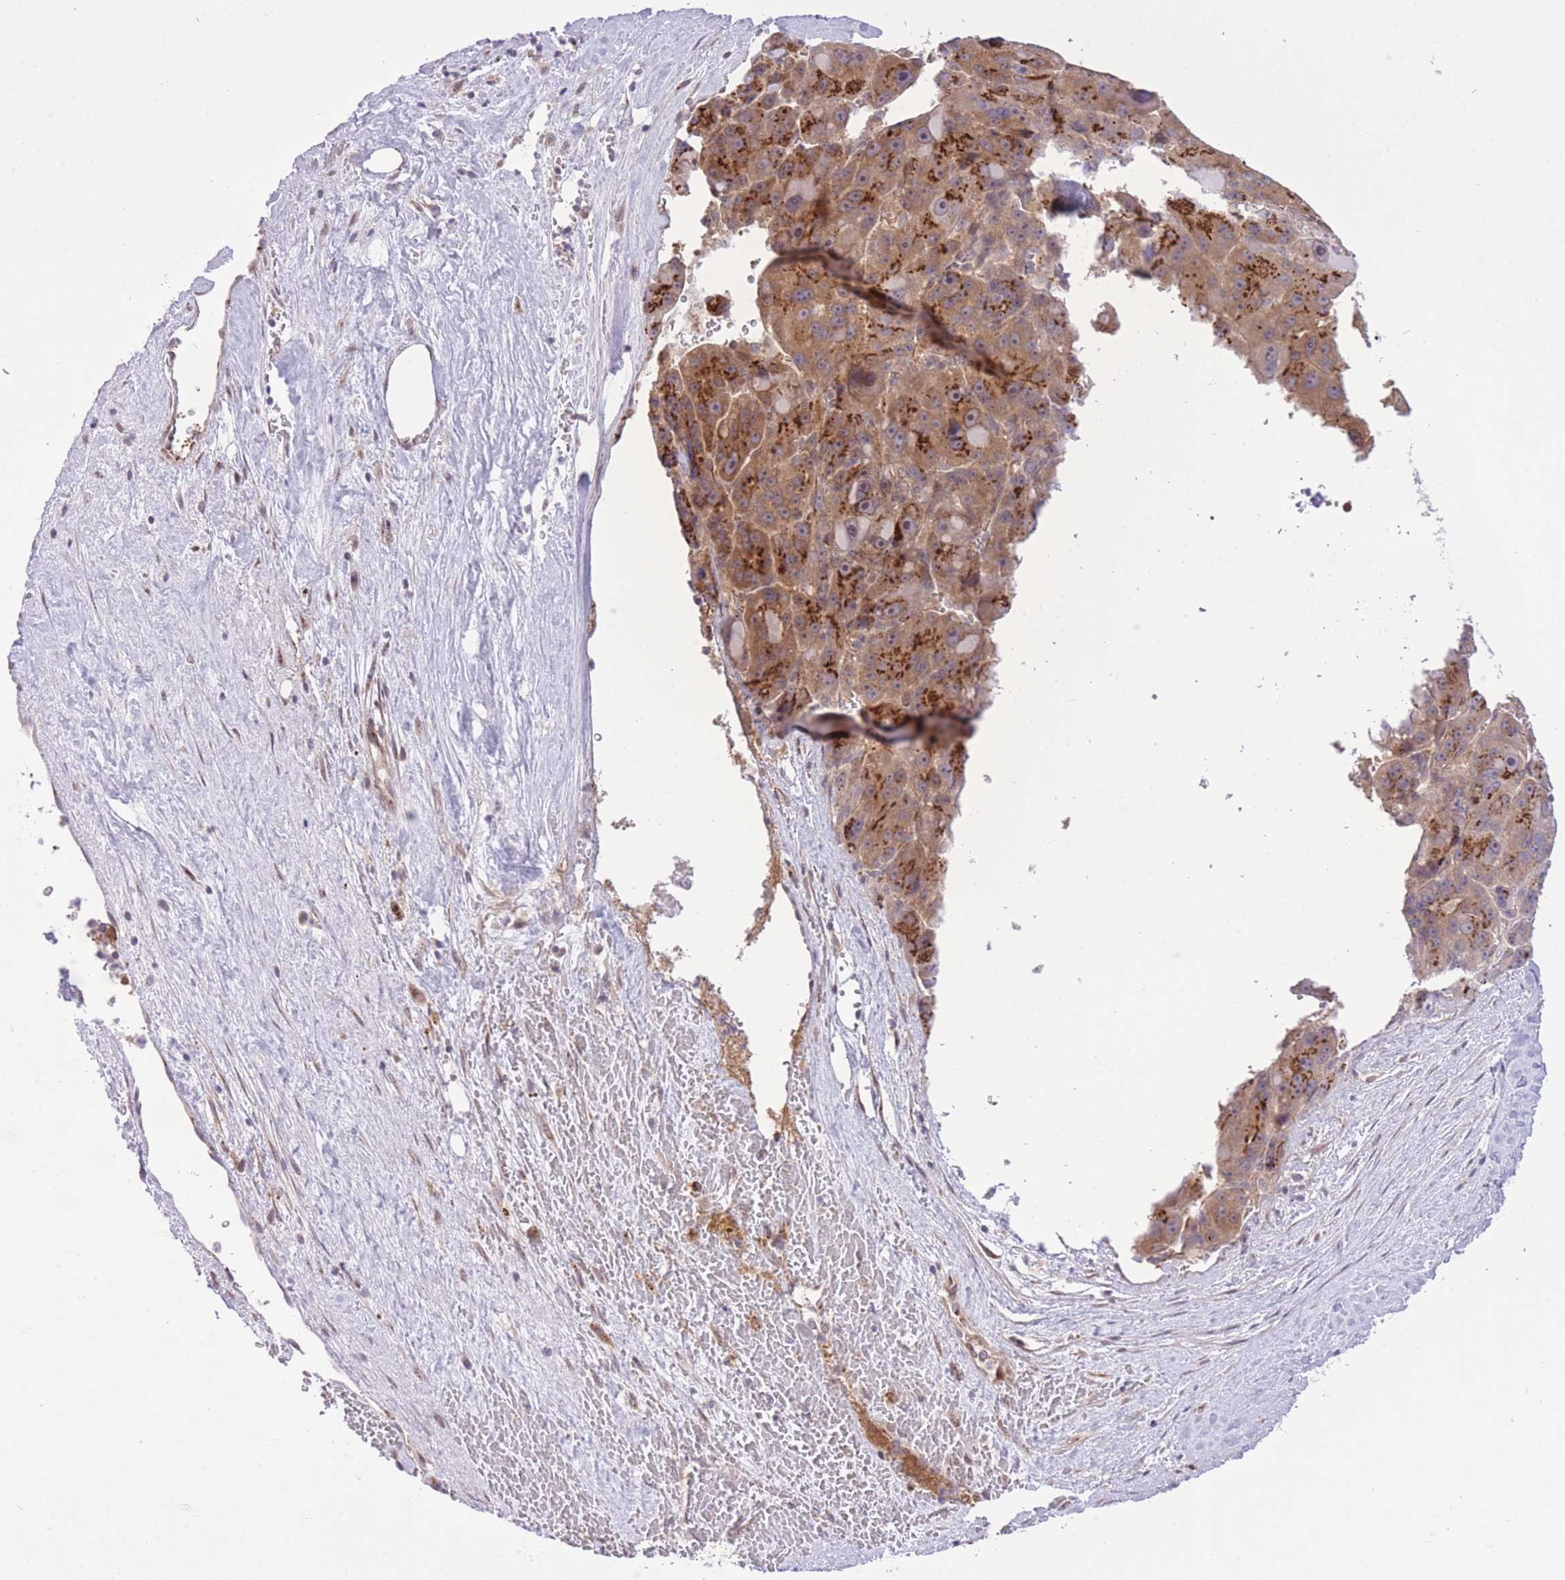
{"staining": {"intensity": "strong", "quantity": "25%-75%", "location": "cytoplasmic/membranous"}, "tissue": "liver cancer", "cell_type": "Tumor cells", "image_type": "cancer", "snomed": [{"axis": "morphology", "description": "Carcinoma, Hepatocellular, NOS"}, {"axis": "topography", "description": "Liver"}], "caption": "A micrograph of human liver hepatocellular carcinoma stained for a protein displays strong cytoplasmic/membranous brown staining in tumor cells.", "gene": "ZBED5", "patient": {"sex": "male", "age": 76}}